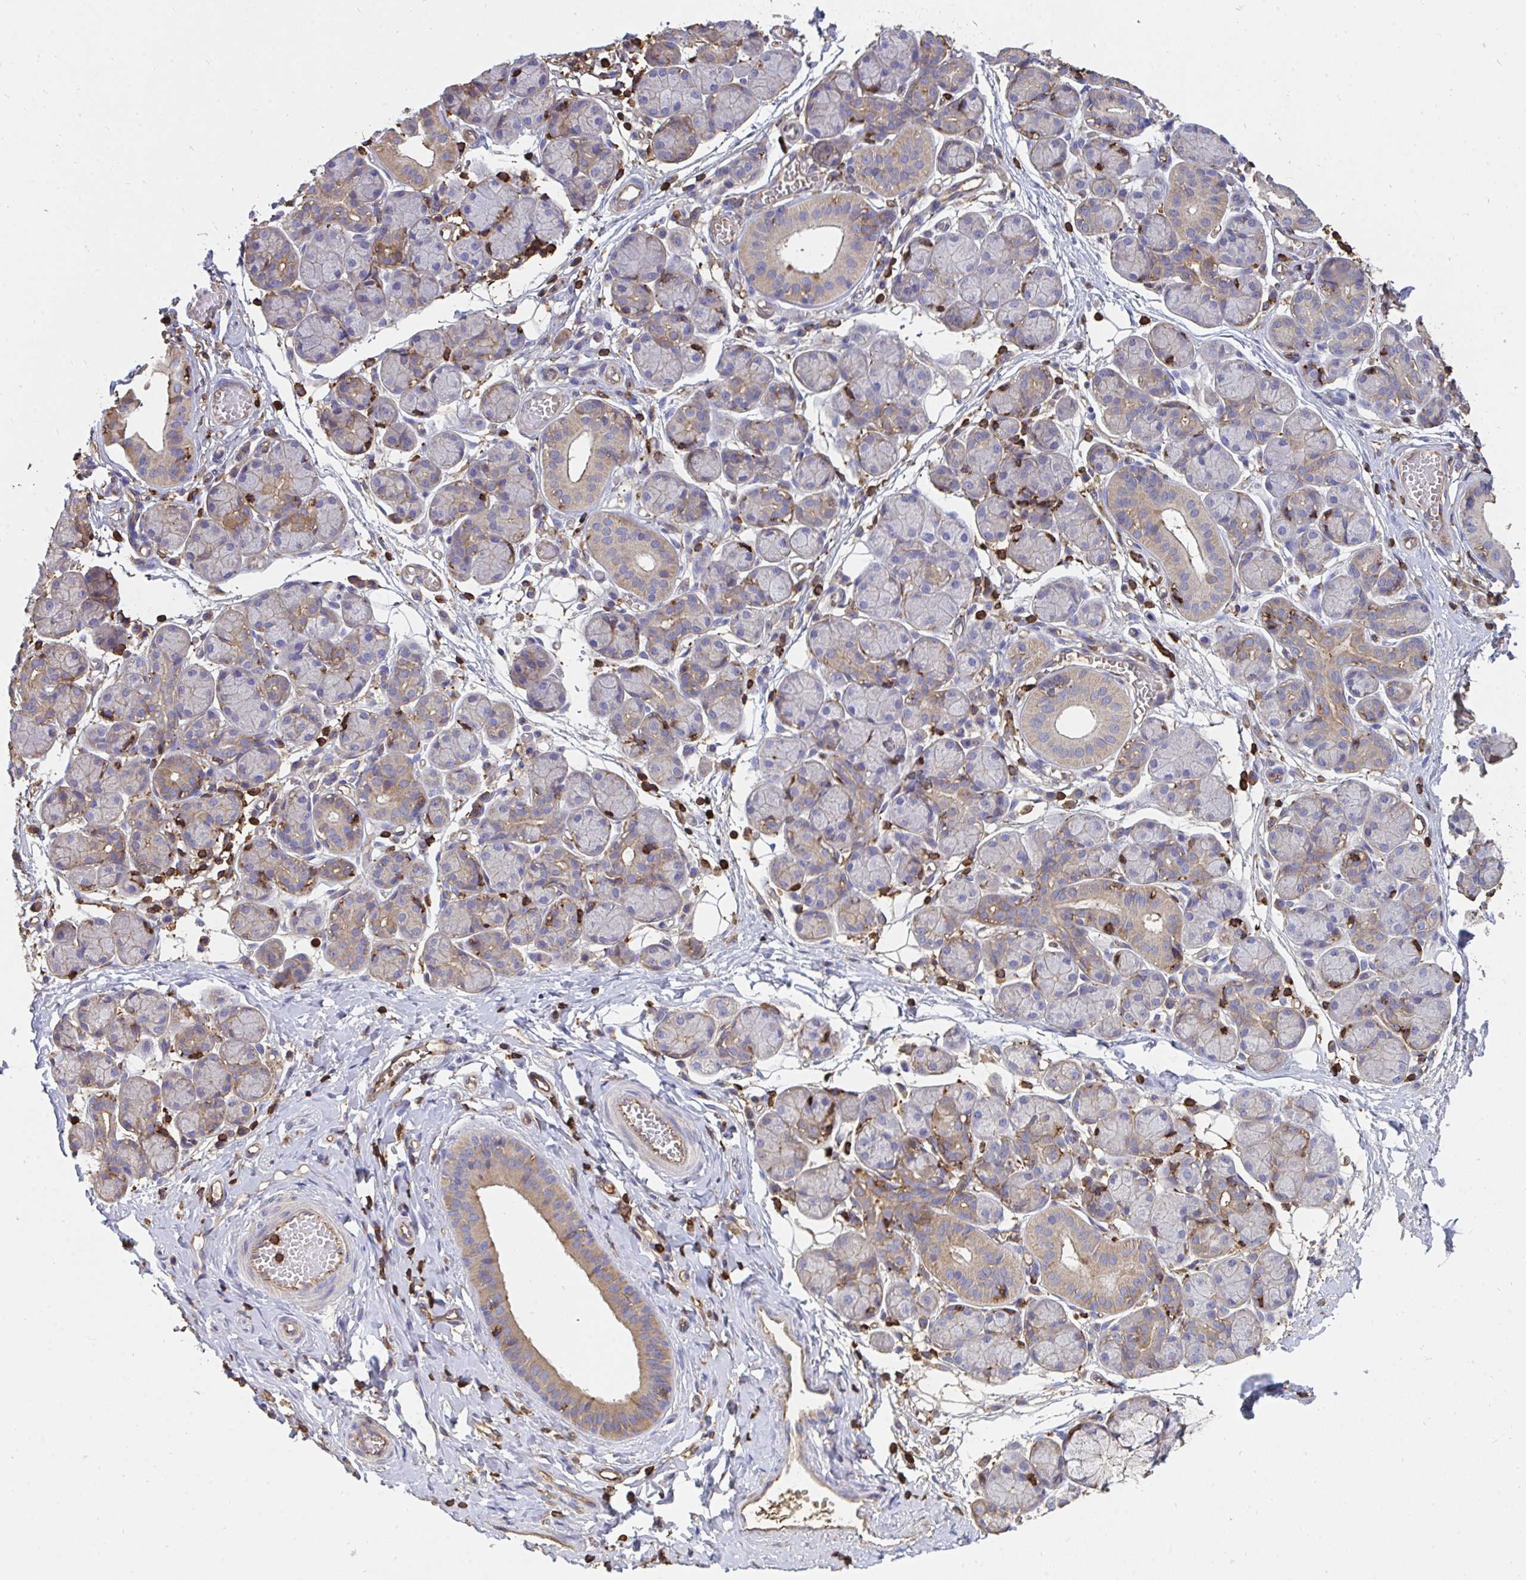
{"staining": {"intensity": "weak", "quantity": "25%-75%", "location": "cytoplasmic/membranous"}, "tissue": "salivary gland", "cell_type": "Glandular cells", "image_type": "normal", "snomed": [{"axis": "morphology", "description": "Normal tissue, NOS"}, {"axis": "morphology", "description": "Inflammation, NOS"}, {"axis": "topography", "description": "Lymph node"}, {"axis": "topography", "description": "Salivary gland"}], "caption": "A low amount of weak cytoplasmic/membranous expression is present in approximately 25%-75% of glandular cells in benign salivary gland.", "gene": "CFL1", "patient": {"sex": "male", "age": 3}}